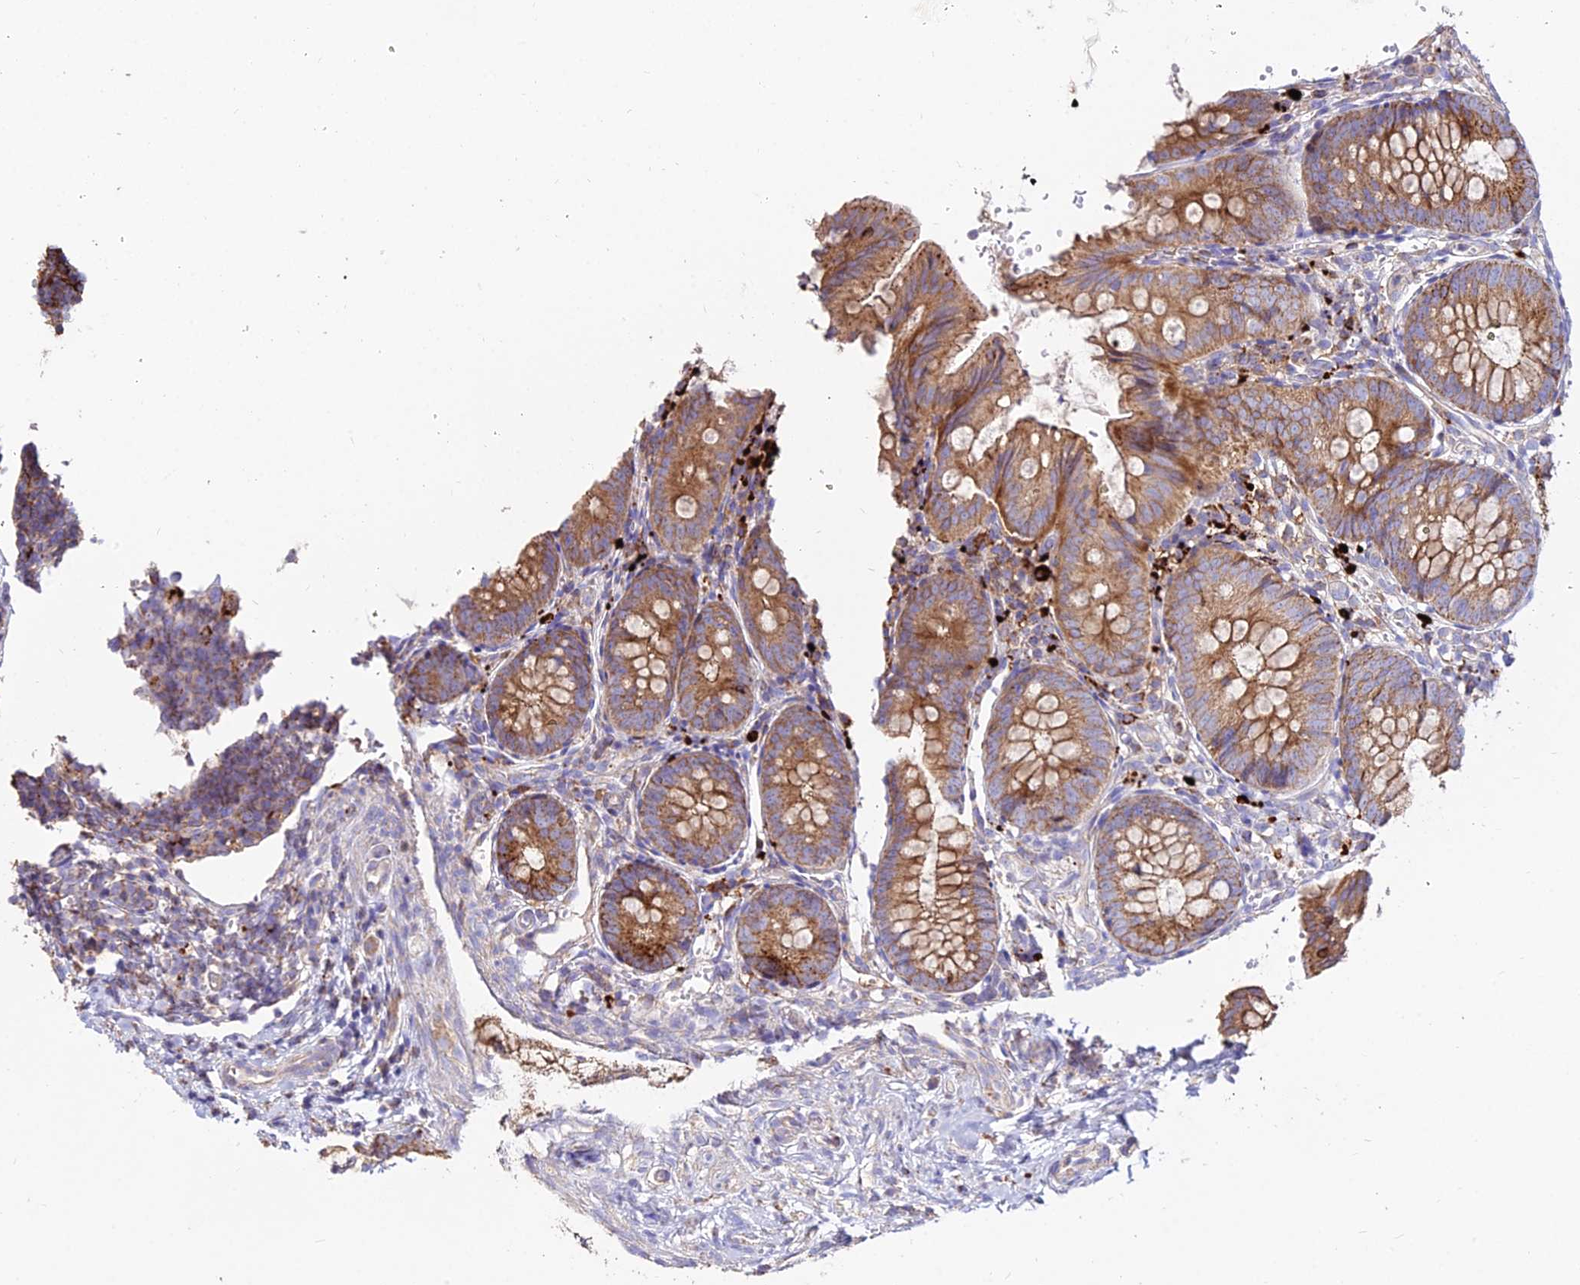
{"staining": {"intensity": "moderate", "quantity": ">75%", "location": "cytoplasmic/membranous"}, "tissue": "appendix", "cell_type": "Glandular cells", "image_type": "normal", "snomed": [{"axis": "morphology", "description": "Normal tissue, NOS"}, {"axis": "topography", "description": "Appendix"}], "caption": "The immunohistochemical stain highlights moderate cytoplasmic/membranous positivity in glandular cells of unremarkable appendix.", "gene": "PNLIPRP3", "patient": {"sex": "male", "age": 1}}